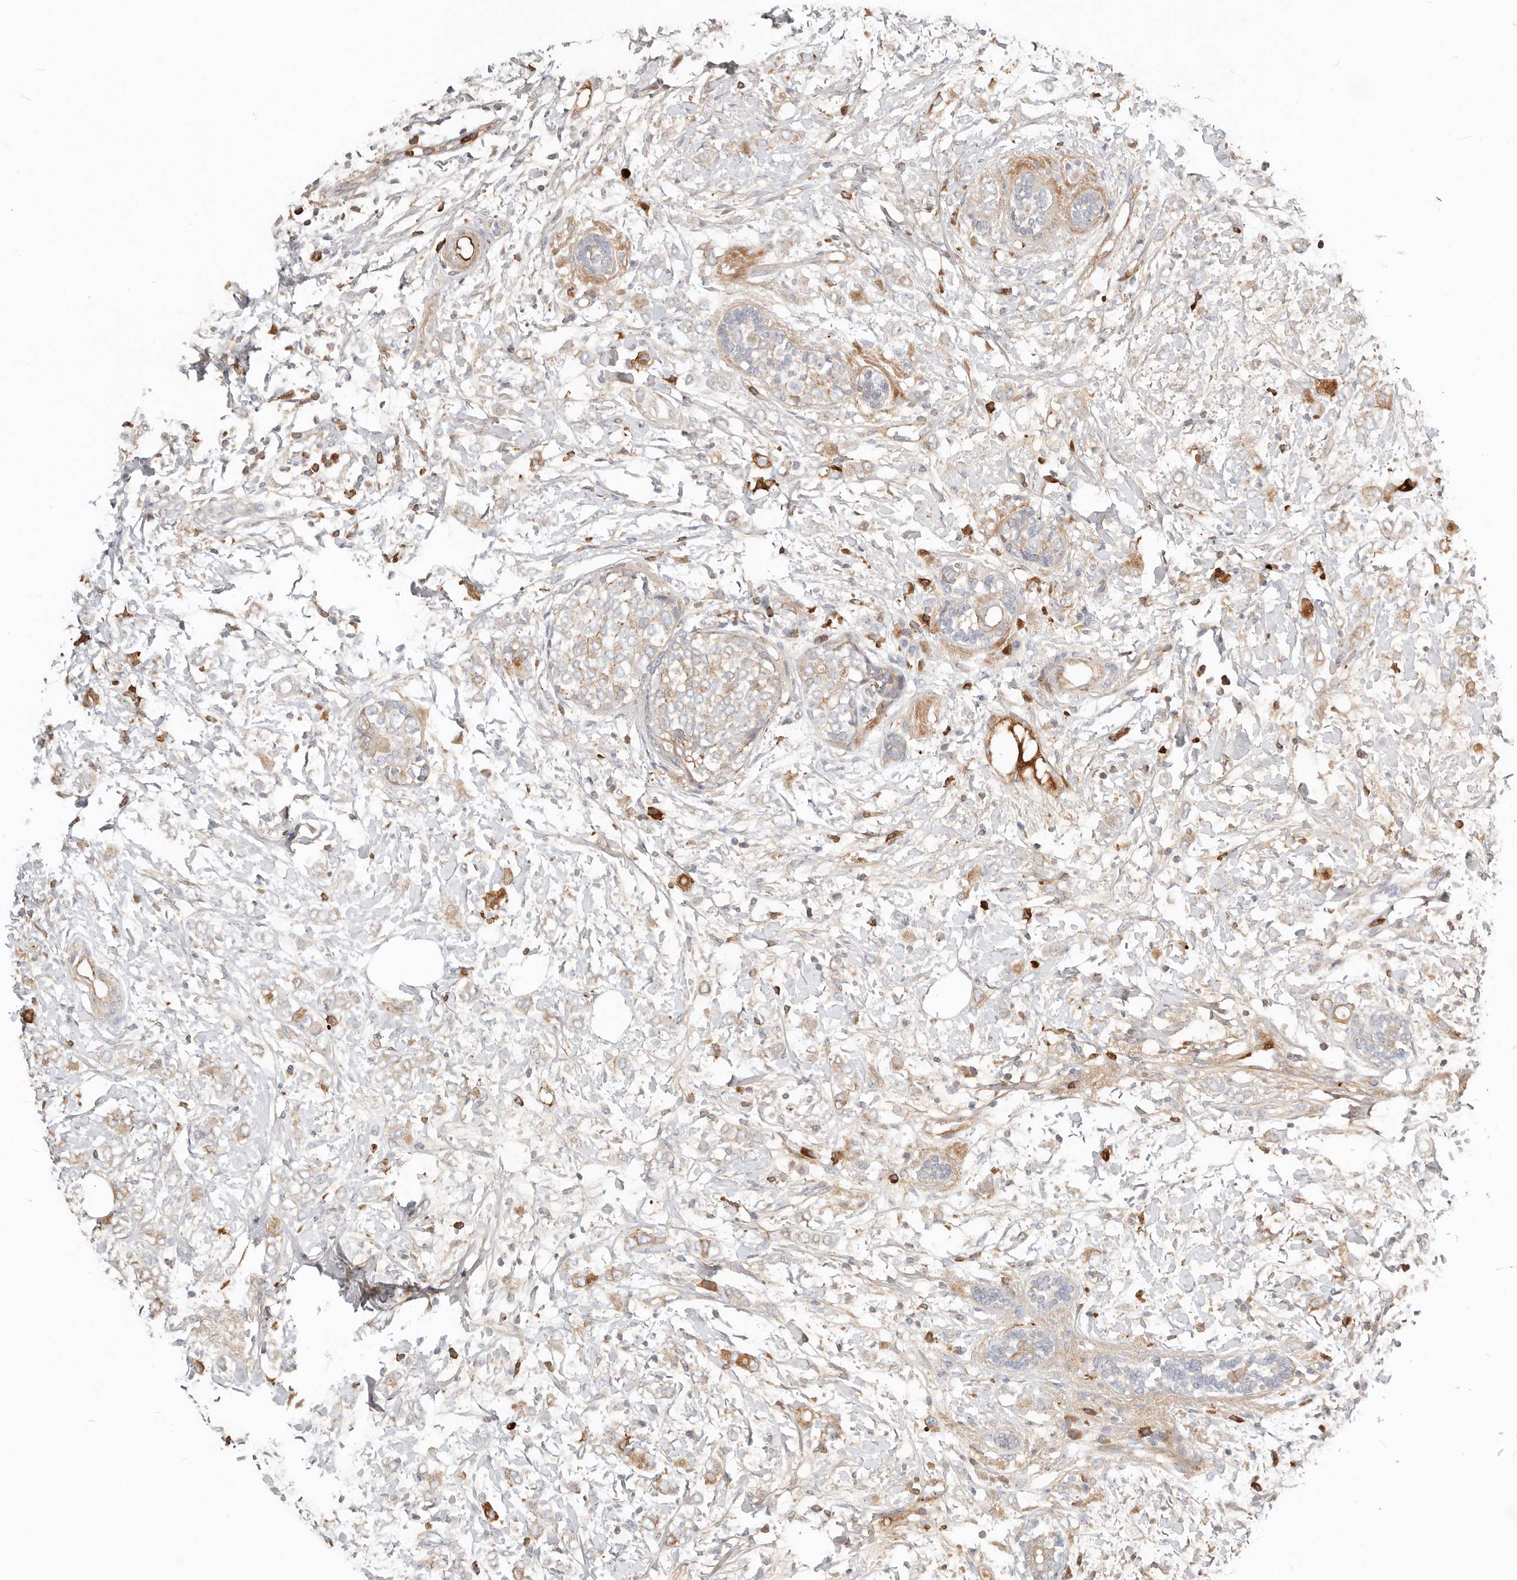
{"staining": {"intensity": "weak", "quantity": ">75%", "location": "cytoplasmic/membranous"}, "tissue": "breast cancer", "cell_type": "Tumor cells", "image_type": "cancer", "snomed": [{"axis": "morphology", "description": "Normal tissue, NOS"}, {"axis": "morphology", "description": "Lobular carcinoma"}, {"axis": "topography", "description": "Breast"}], "caption": "A high-resolution micrograph shows IHC staining of breast lobular carcinoma, which displays weak cytoplasmic/membranous expression in about >75% of tumor cells.", "gene": "MTFR2", "patient": {"sex": "female", "age": 47}}